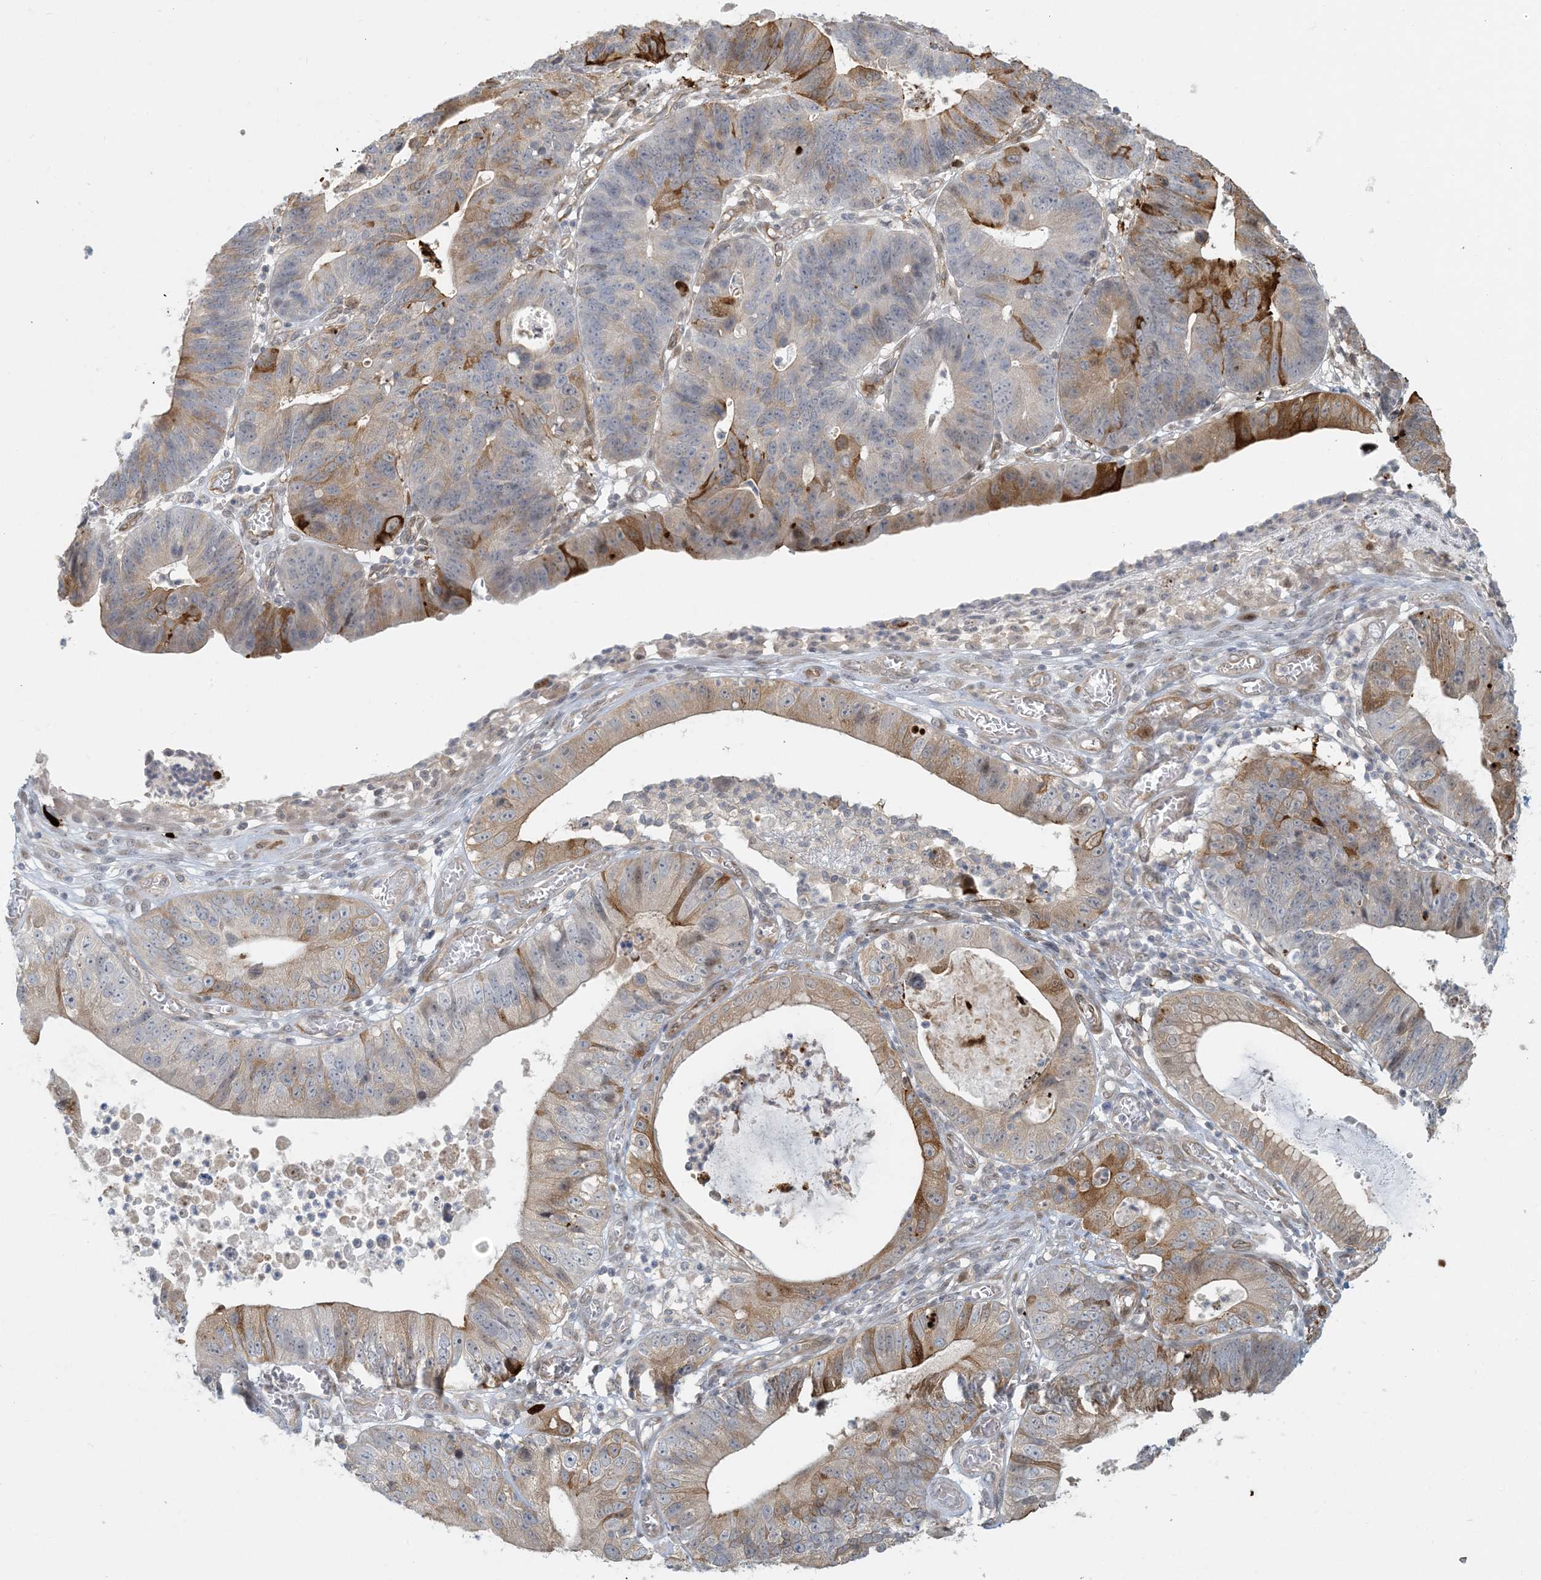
{"staining": {"intensity": "strong", "quantity": "25%-75%", "location": "cytoplasmic/membranous"}, "tissue": "stomach cancer", "cell_type": "Tumor cells", "image_type": "cancer", "snomed": [{"axis": "morphology", "description": "Adenocarcinoma, NOS"}, {"axis": "topography", "description": "Stomach"}], "caption": "This image shows immunohistochemistry (IHC) staining of stomach cancer, with high strong cytoplasmic/membranous staining in about 25%-75% of tumor cells.", "gene": "BCORL1", "patient": {"sex": "male", "age": 59}}